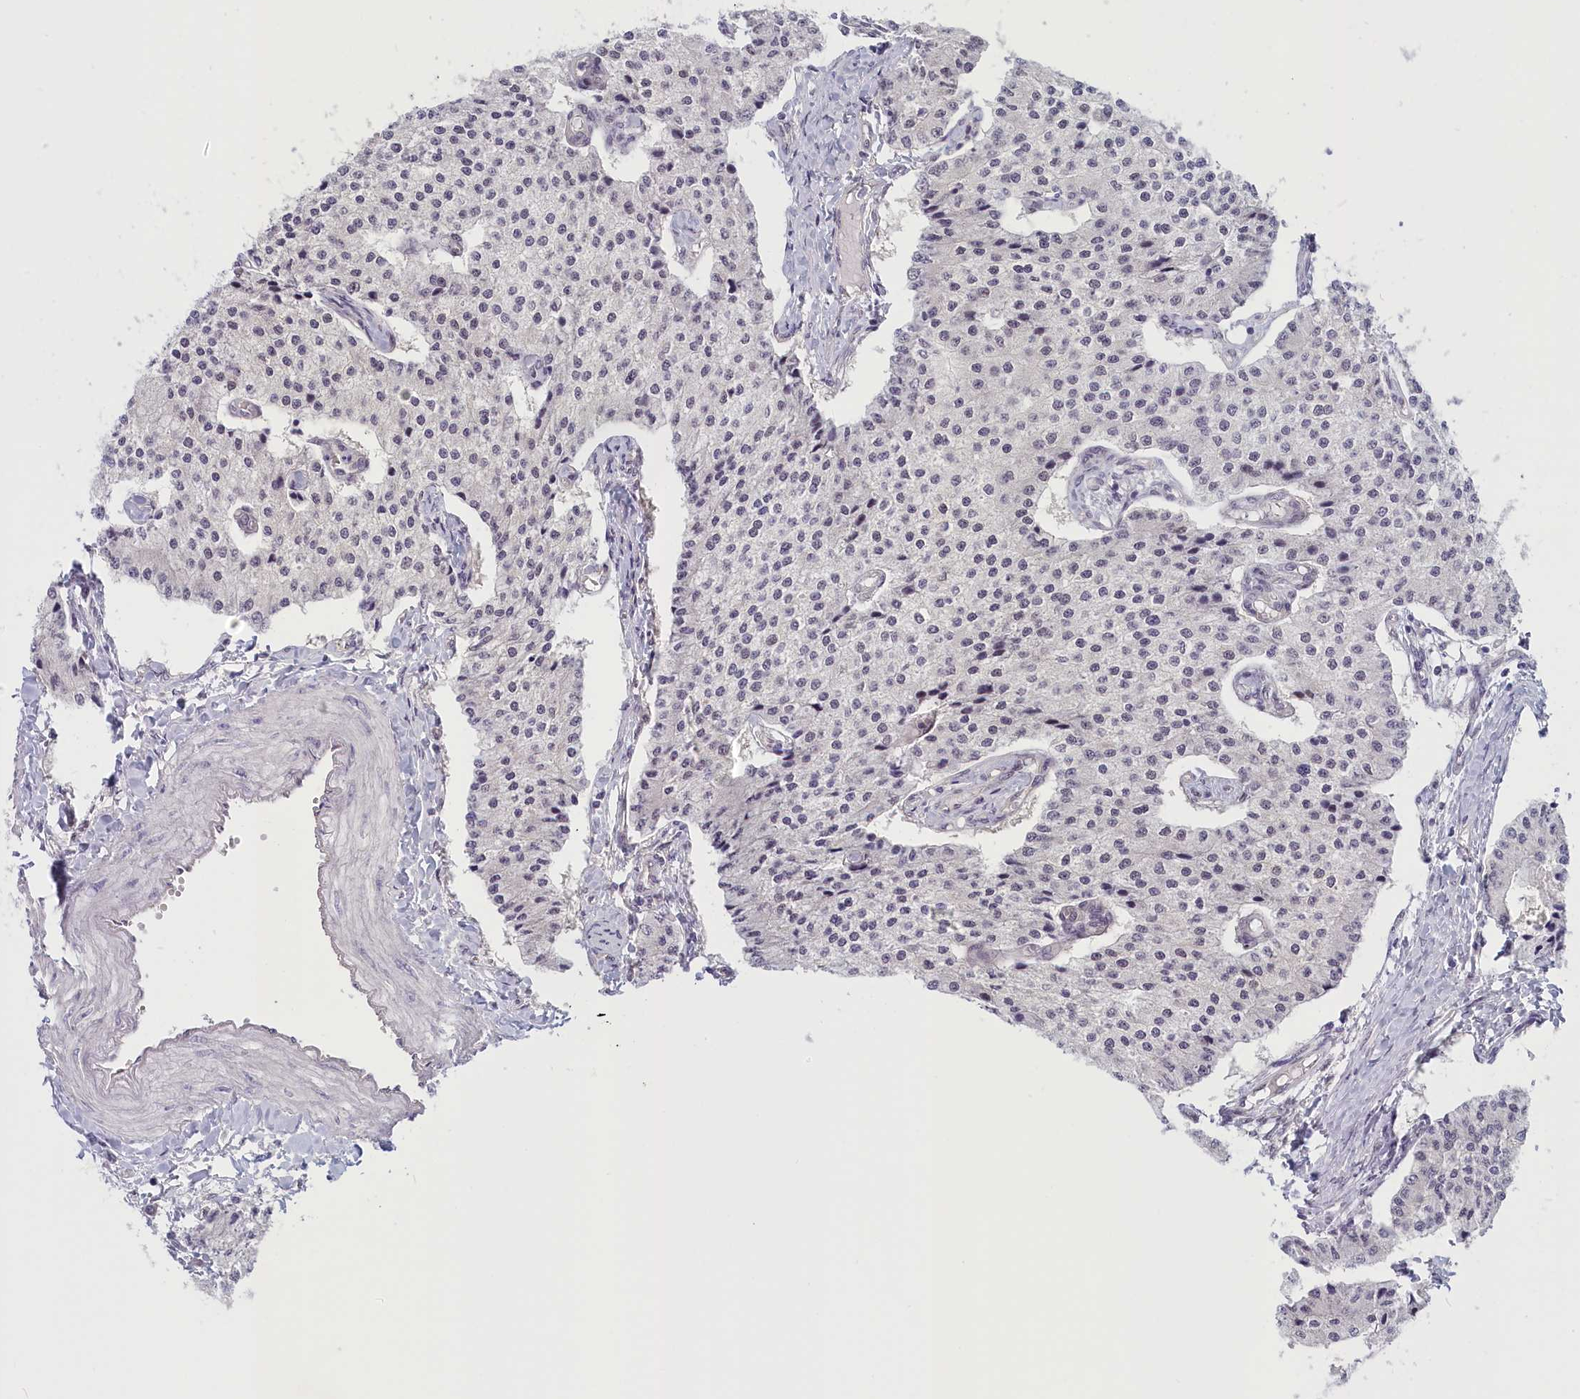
{"staining": {"intensity": "weak", "quantity": "25%-75%", "location": "nuclear"}, "tissue": "carcinoid", "cell_type": "Tumor cells", "image_type": "cancer", "snomed": [{"axis": "morphology", "description": "Carcinoid, malignant, NOS"}, {"axis": "topography", "description": "Colon"}], "caption": "A brown stain shows weak nuclear staining of a protein in human carcinoid tumor cells. (brown staining indicates protein expression, while blue staining denotes nuclei).", "gene": "C19orf44", "patient": {"sex": "female", "age": 52}}